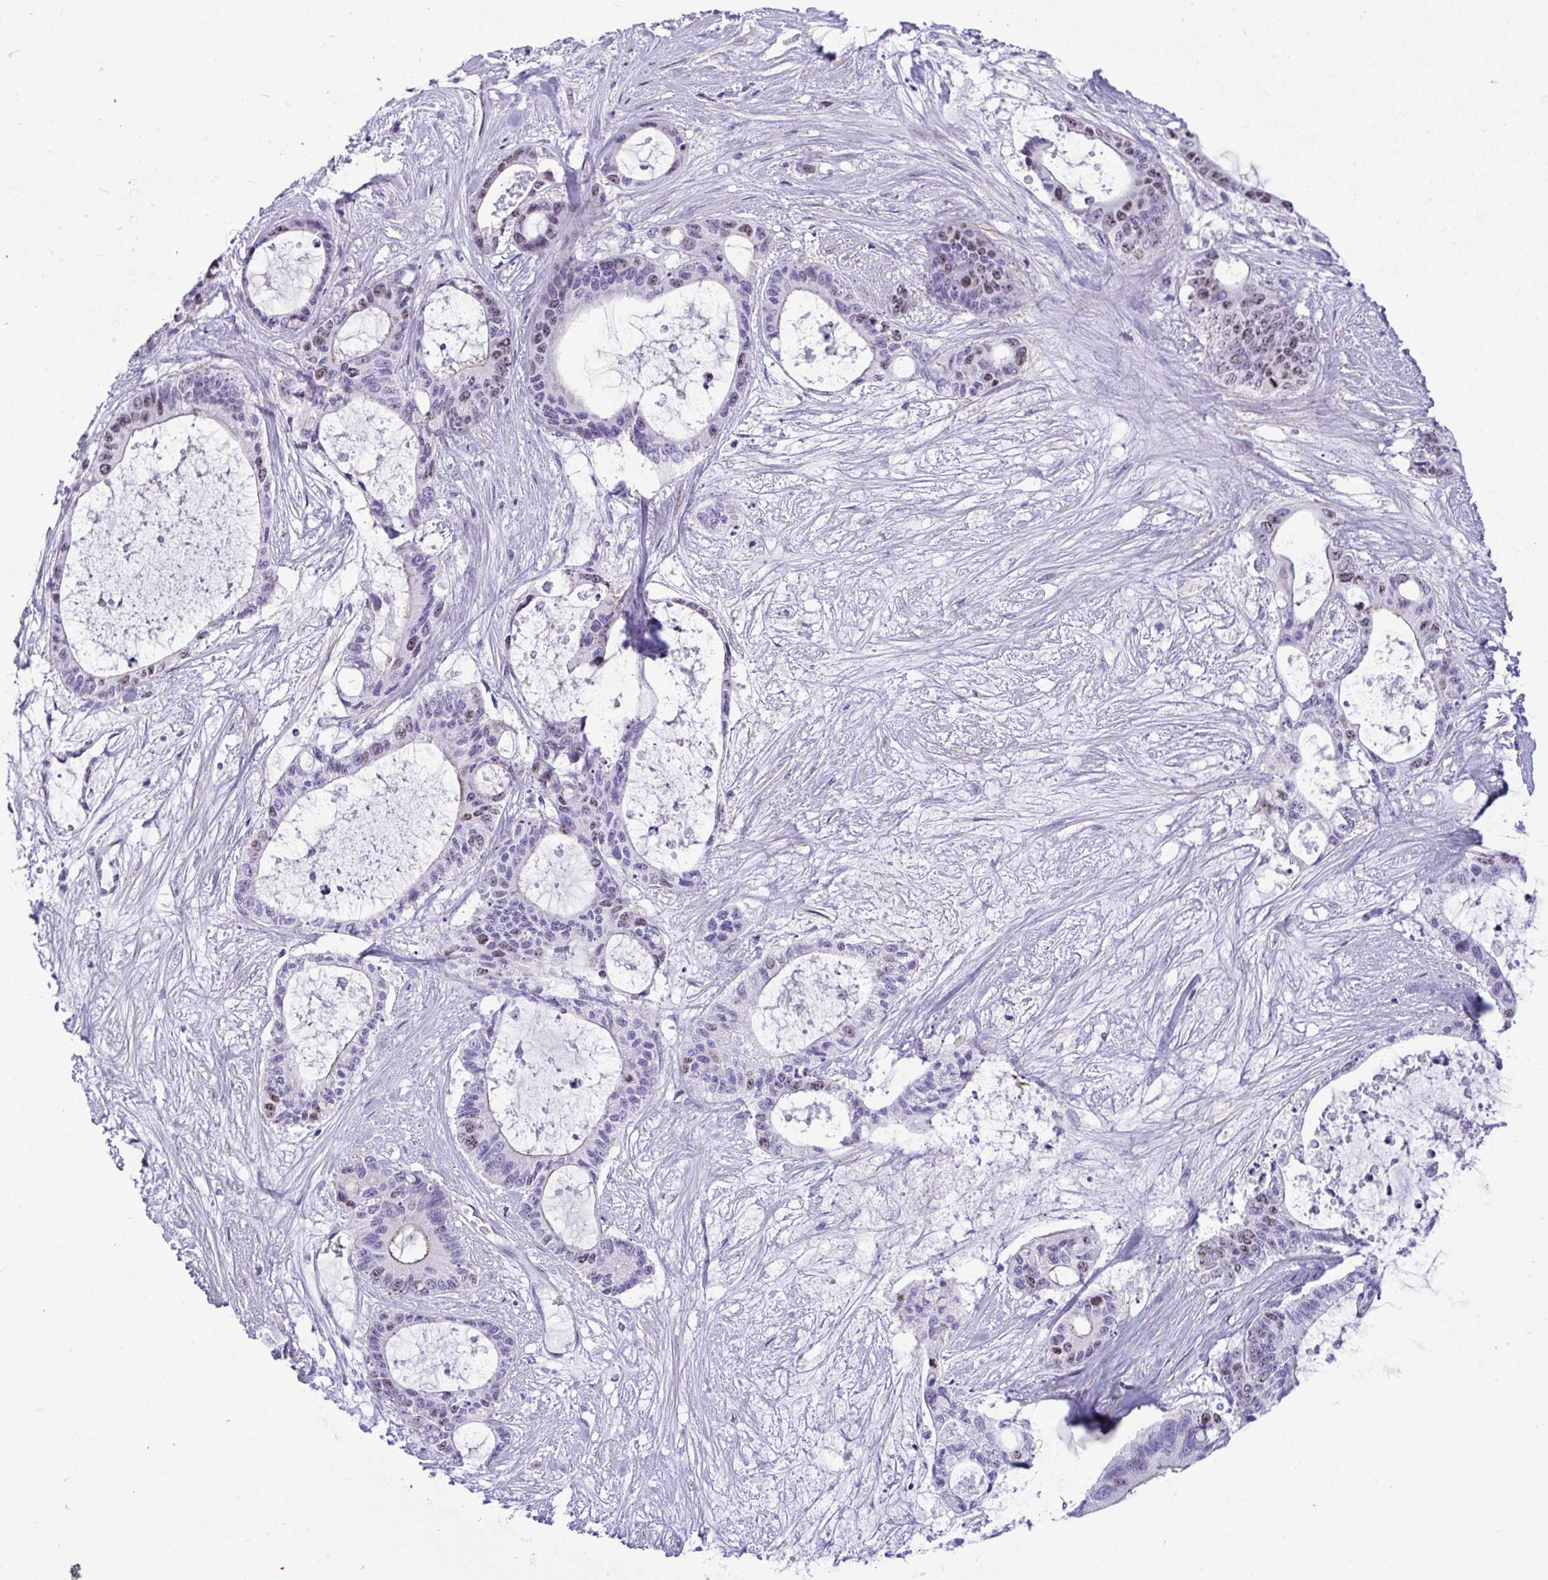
{"staining": {"intensity": "moderate", "quantity": "25%-75%", "location": "nuclear"}, "tissue": "liver cancer", "cell_type": "Tumor cells", "image_type": "cancer", "snomed": [{"axis": "morphology", "description": "Normal tissue, NOS"}, {"axis": "morphology", "description": "Cholangiocarcinoma"}, {"axis": "topography", "description": "Liver"}, {"axis": "topography", "description": "Peripheral nerve tissue"}], "caption": "Brown immunohistochemical staining in human liver cancer (cholangiocarcinoma) demonstrates moderate nuclear staining in approximately 25%-75% of tumor cells.", "gene": "SUZ12", "patient": {"sex": "female", "age": 73}}